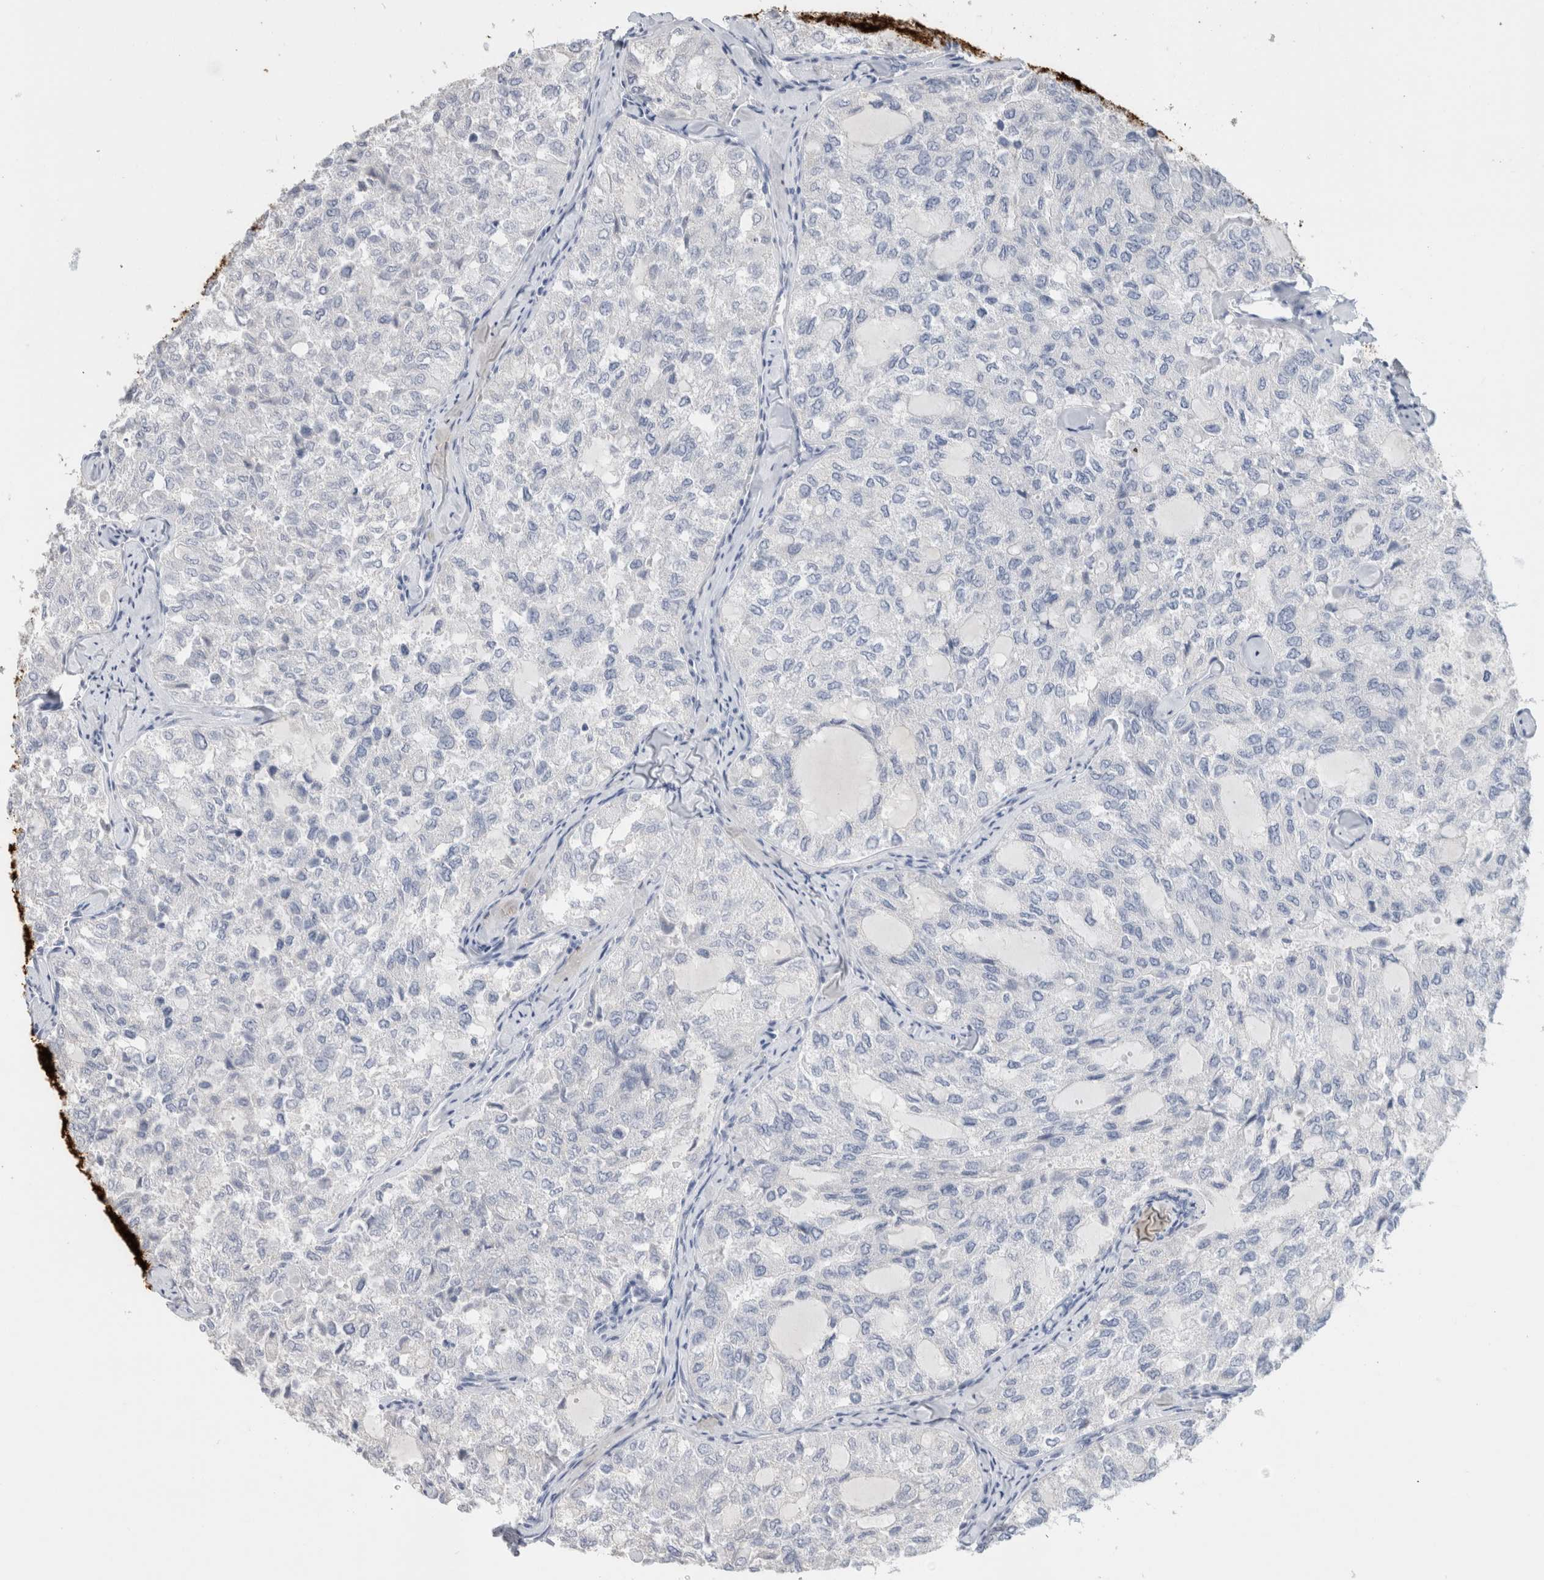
{"staining": {"intensity": "negative", "quantity": "none", "location": "none"}, "tissue": "thyroid cancer", "cell_type": "Tumor cells", "image_type": "cancer", "snomed": [{"axis": "morphology", "description": "Follicular adenoma carcinoma, NOS"}, {"axis": "topography", "description": "Thyroid gland"}], "caption": "This is an immunohistochemistry (IHC) histopathology image of human thyroid cancer. There is no positivity in tumor cells.", "gene": "BCAN", "patient": {"sex": "male", "age": 75}}